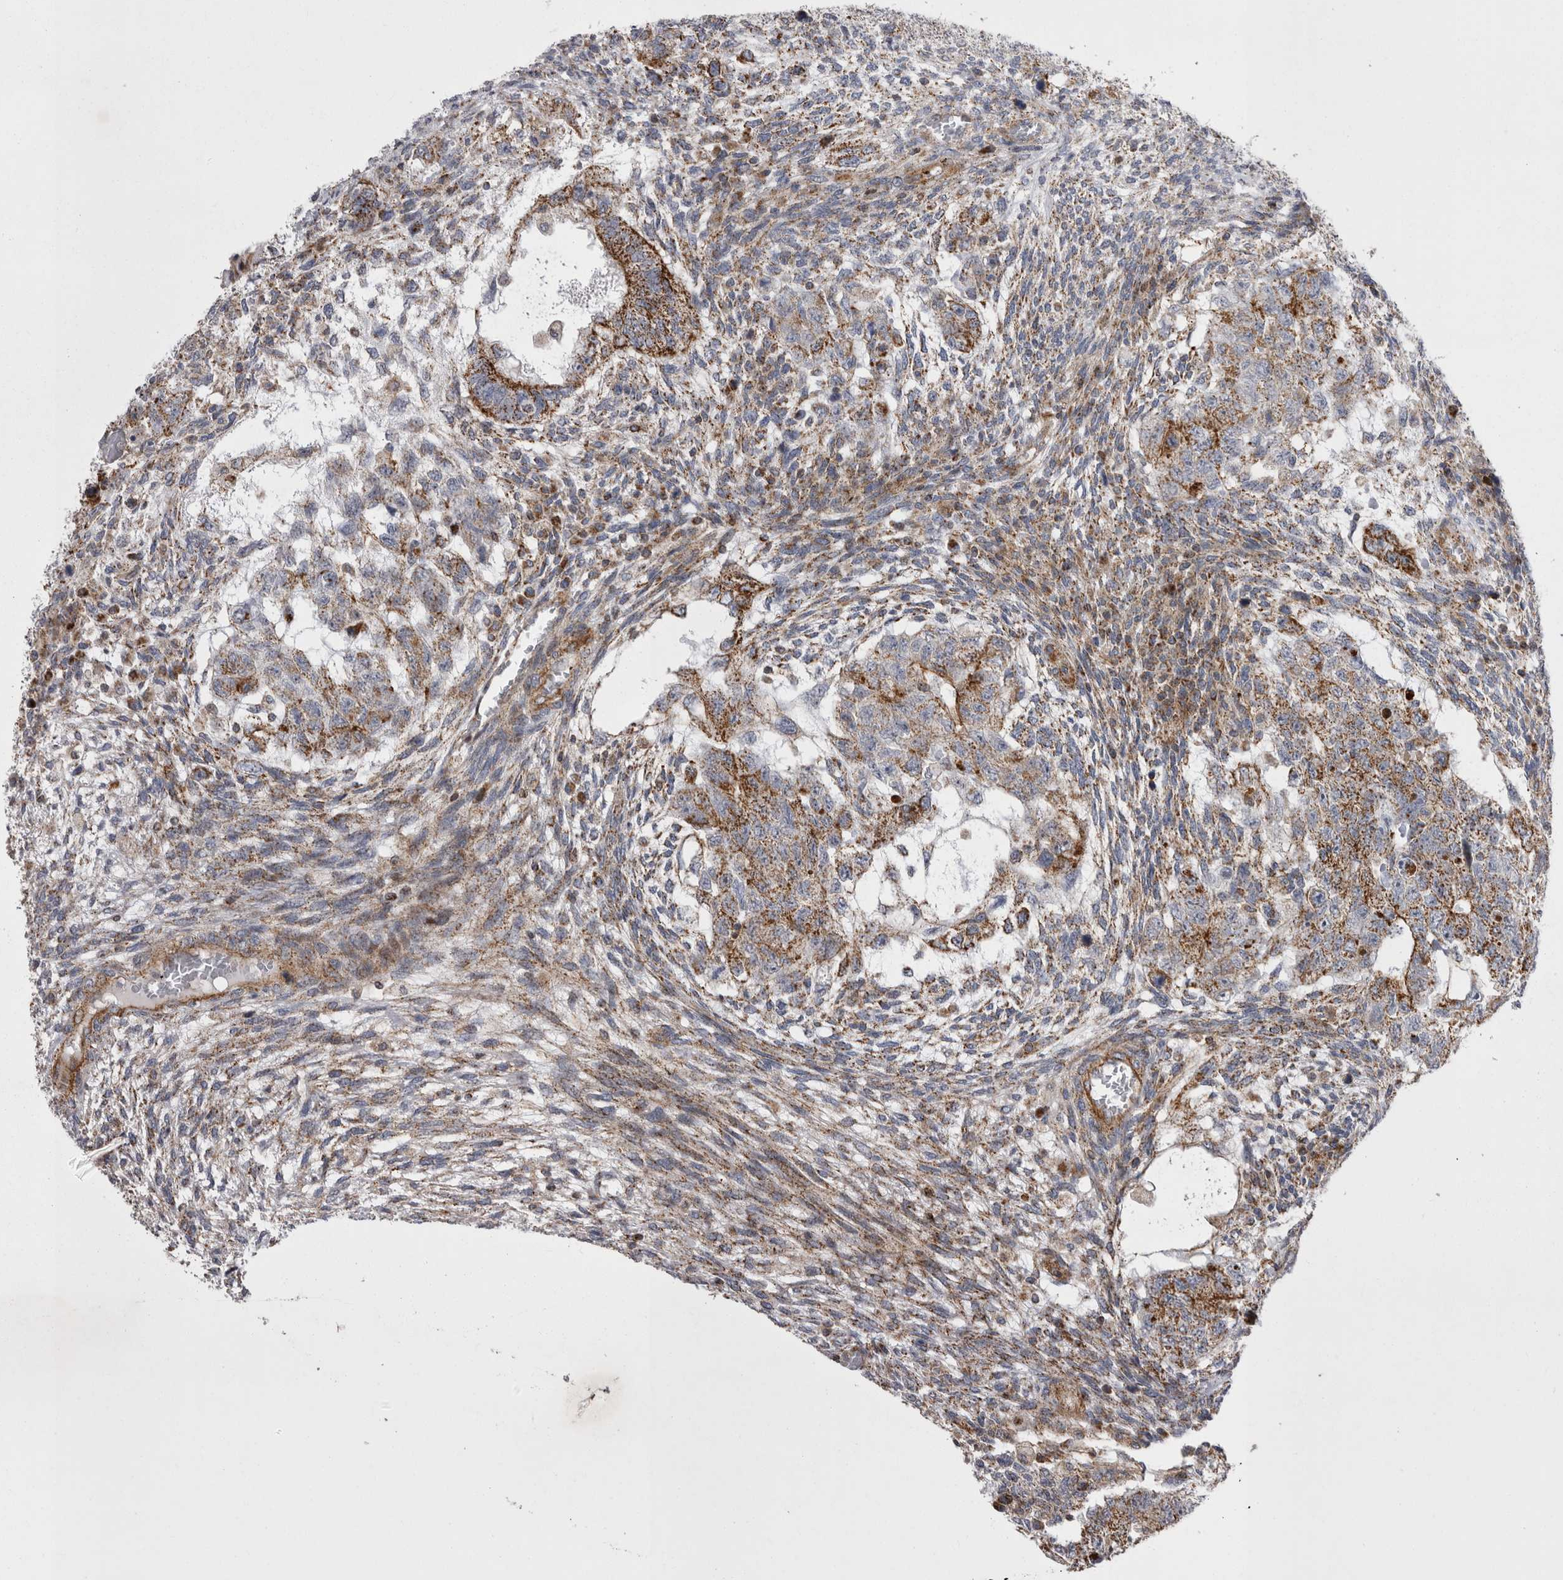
{"staining": {"intensity": "strong", "quantity": ">75%", "location": "cytoplasmic/membranous"}, "tissue": "testis cancer", "cell_type": "Tumor cells", "image_type": "cancer", "snomed": [{"axis": "morphology", "description": "Normal tissue, NOS"}, {"axis": "morphology", "description": "Carcinoma, Embryonal, NOS"}, {"axis": "topography", "description": "Testis"}], "caption": "IHC (DAB (3,3'-diaminobenzidine)) staining of human embryonal carcinoma (testis) displays strong cytoplasmic/membranous protein positivity in approximately >75% of tumor cells.", "gene": "TSPOAP1", "patient": {"sex": "male", "age": 36}}